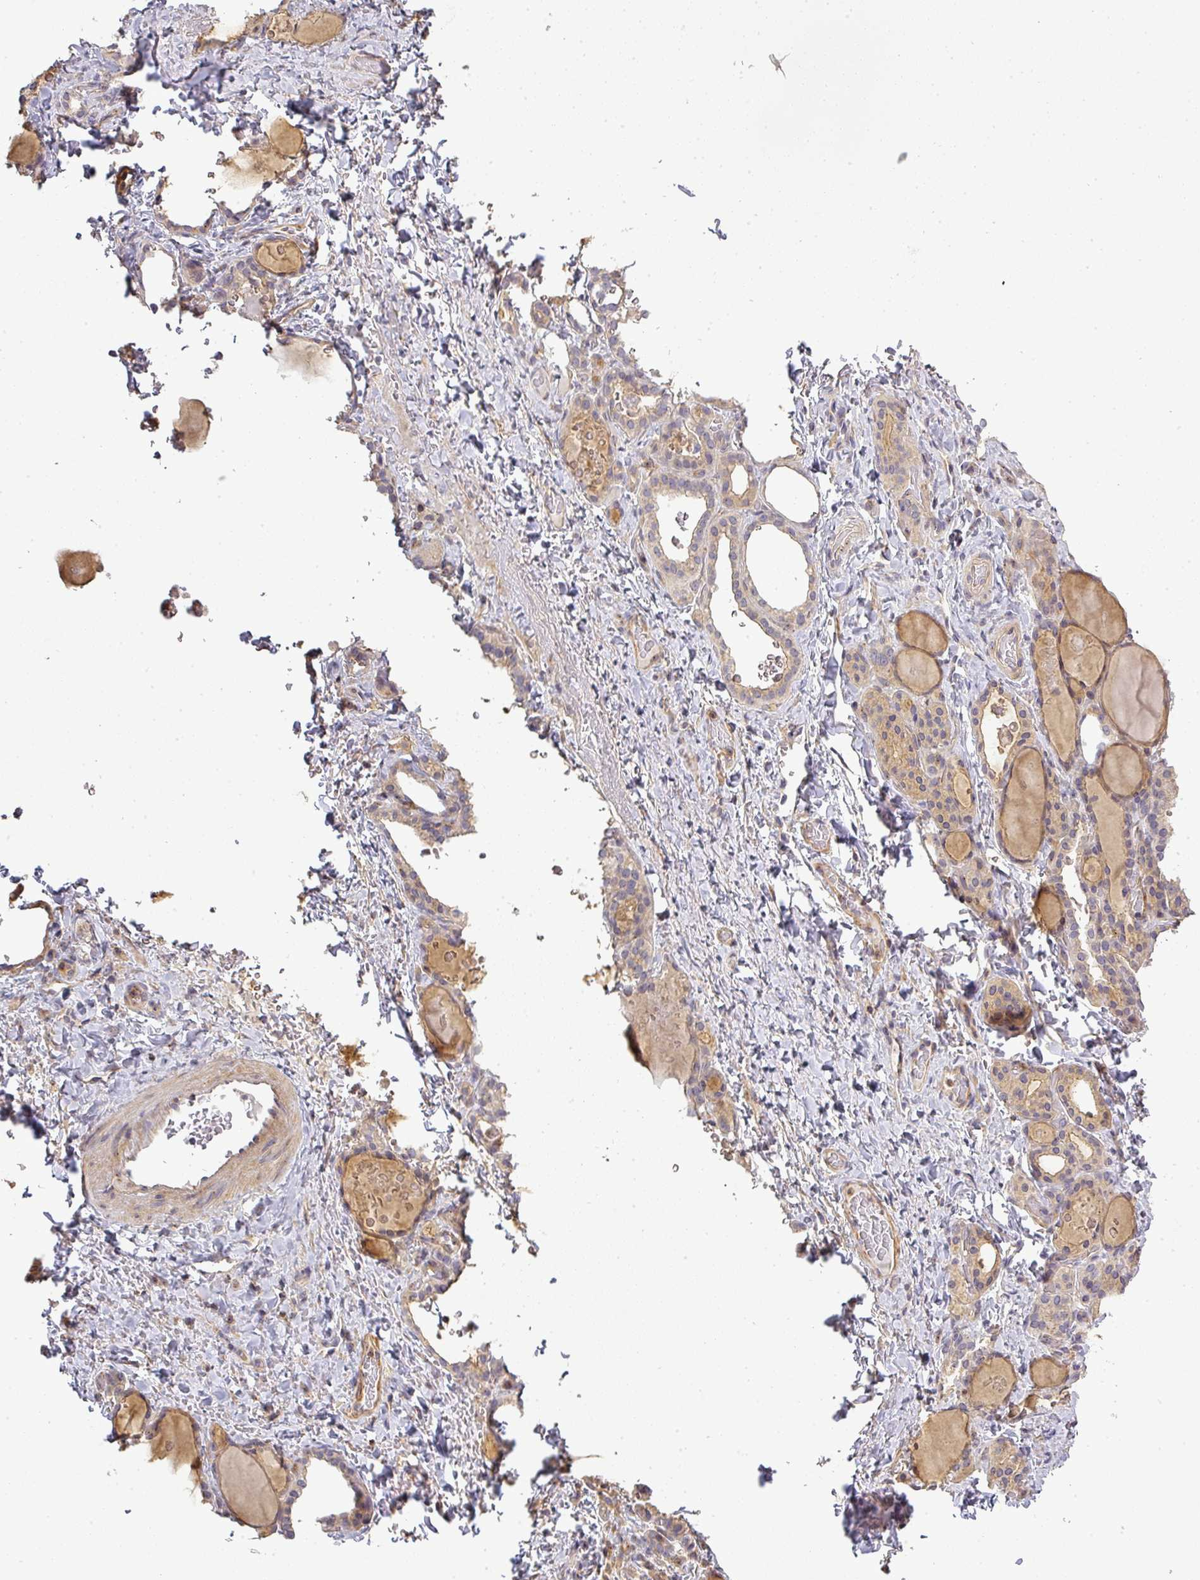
{"staining": {"intensity": "weak", "quantity": "25%-75%", "location": "cytoplasmic/membranous"}, "tissue": "thyroid gland", "cell_type": "Glandular cells", "image_type": "normal", "snomed": [{"axis": "morphology", "description": "Normal tissue, NOS"}, {"axis": "topography", "description": "Thyroid gland"}], "caption": "Brown immunohistochemical staining in normal human thyroid gland exhibits weak cytoplasmic/membranous expression in approximately 25%-75% of glandular cells. The staining is performed using DAB (3,3'-diaminobenzidine) brown chromogen to label protein expression. The nuclei are counter-stained blue using hematoxylin.", "gene": "NIN", "patient": {"sex": "female", "age": 46}}